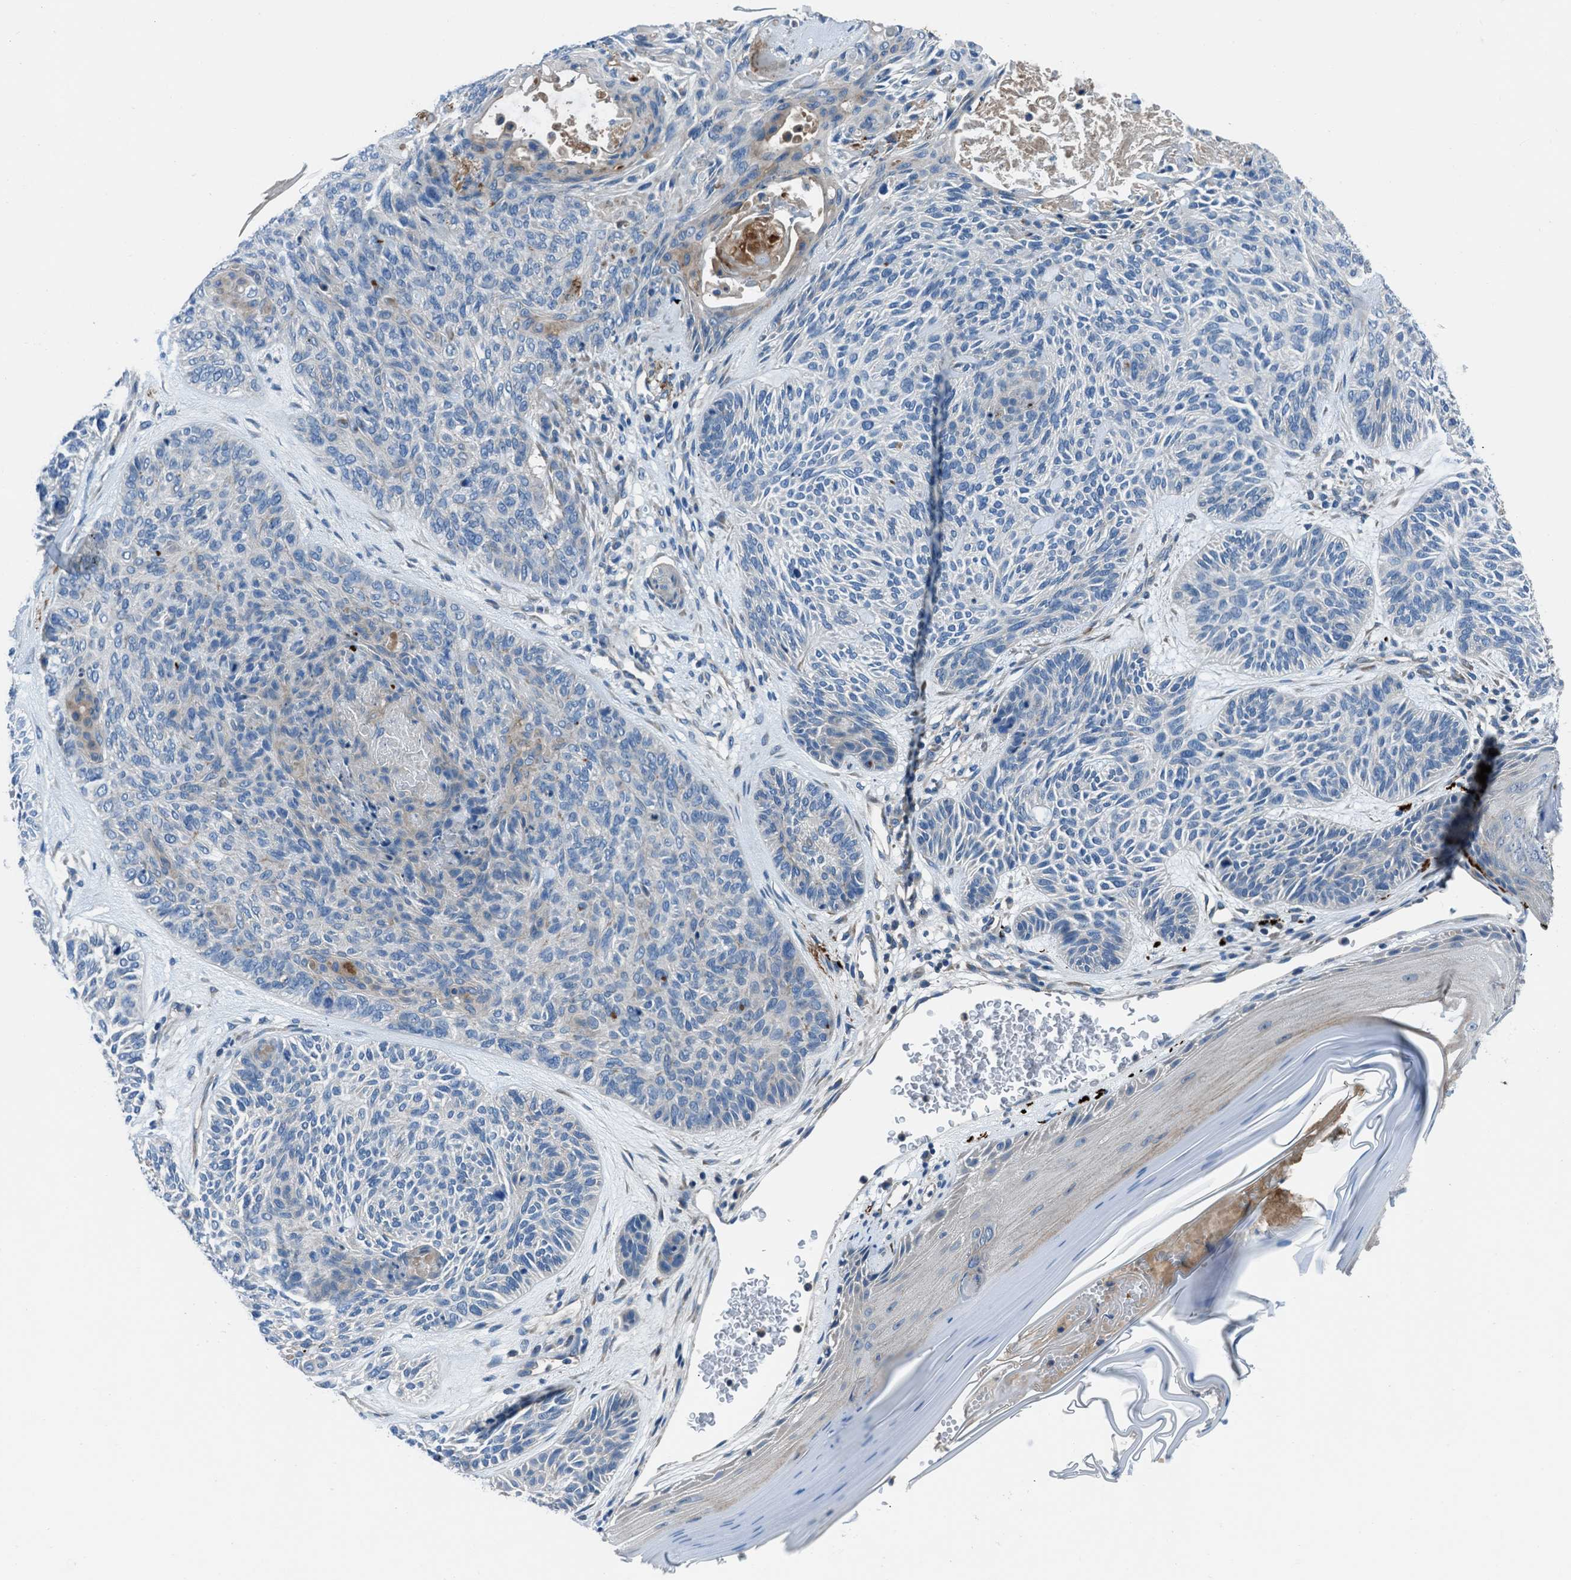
{"staining": {"intensity": "negative", "quantity": "none", "location": "none"}, "tissue": "skin cancer", "cell_type": "Tumor cells", "image_type": "cancer", "snomed": [{"axis": "morphology", "description": "Basal cell carcinoma"}, {"axis": "topography", "description": "Skin"}], "caption": "Skin cancer stained for a protein using immunohistochemistry displays no expression tumor cells.", "gene": "SLC38A6", "patient": {"sex": "male", "age": 55}}